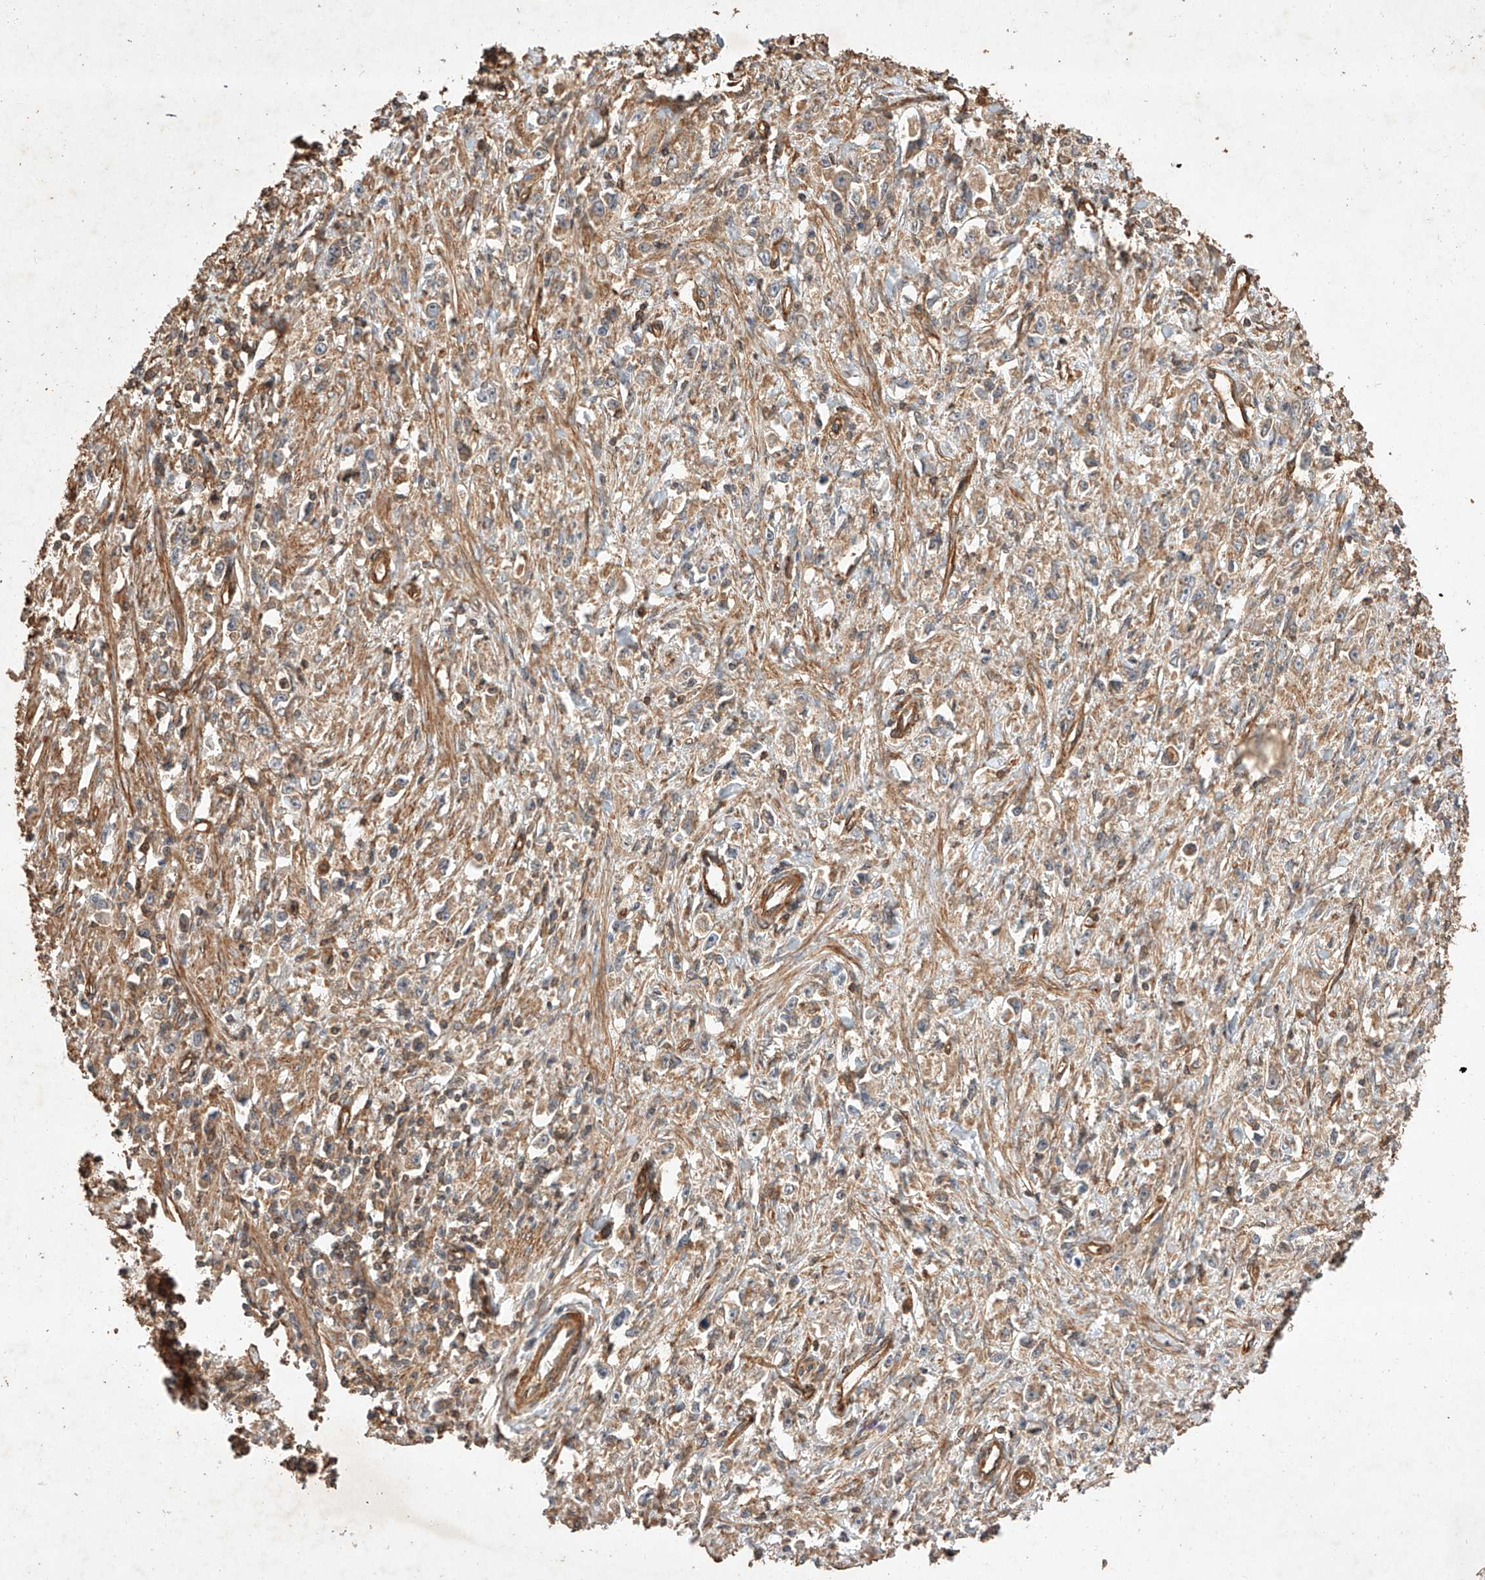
{"staining": {"intensity": "weak", "quantity": "25%-75%", "location": "cytoplasmic/membranous"}, "tissue": "stomach cancer", "cell_type": "Tumor cells", "image_type": "cancer", "snomed": [{"axis": "morphology", "description": "Adenocarcinoma, NOS"}, {"axis": "topography", "description": "Stomach"}], "caption": "Human stomach adenocarcinoma stained with a protein marker exhibits weak staining in tumor cells.", "gene": "GHDC", "patient": {"sex": "female", "age": 59}}